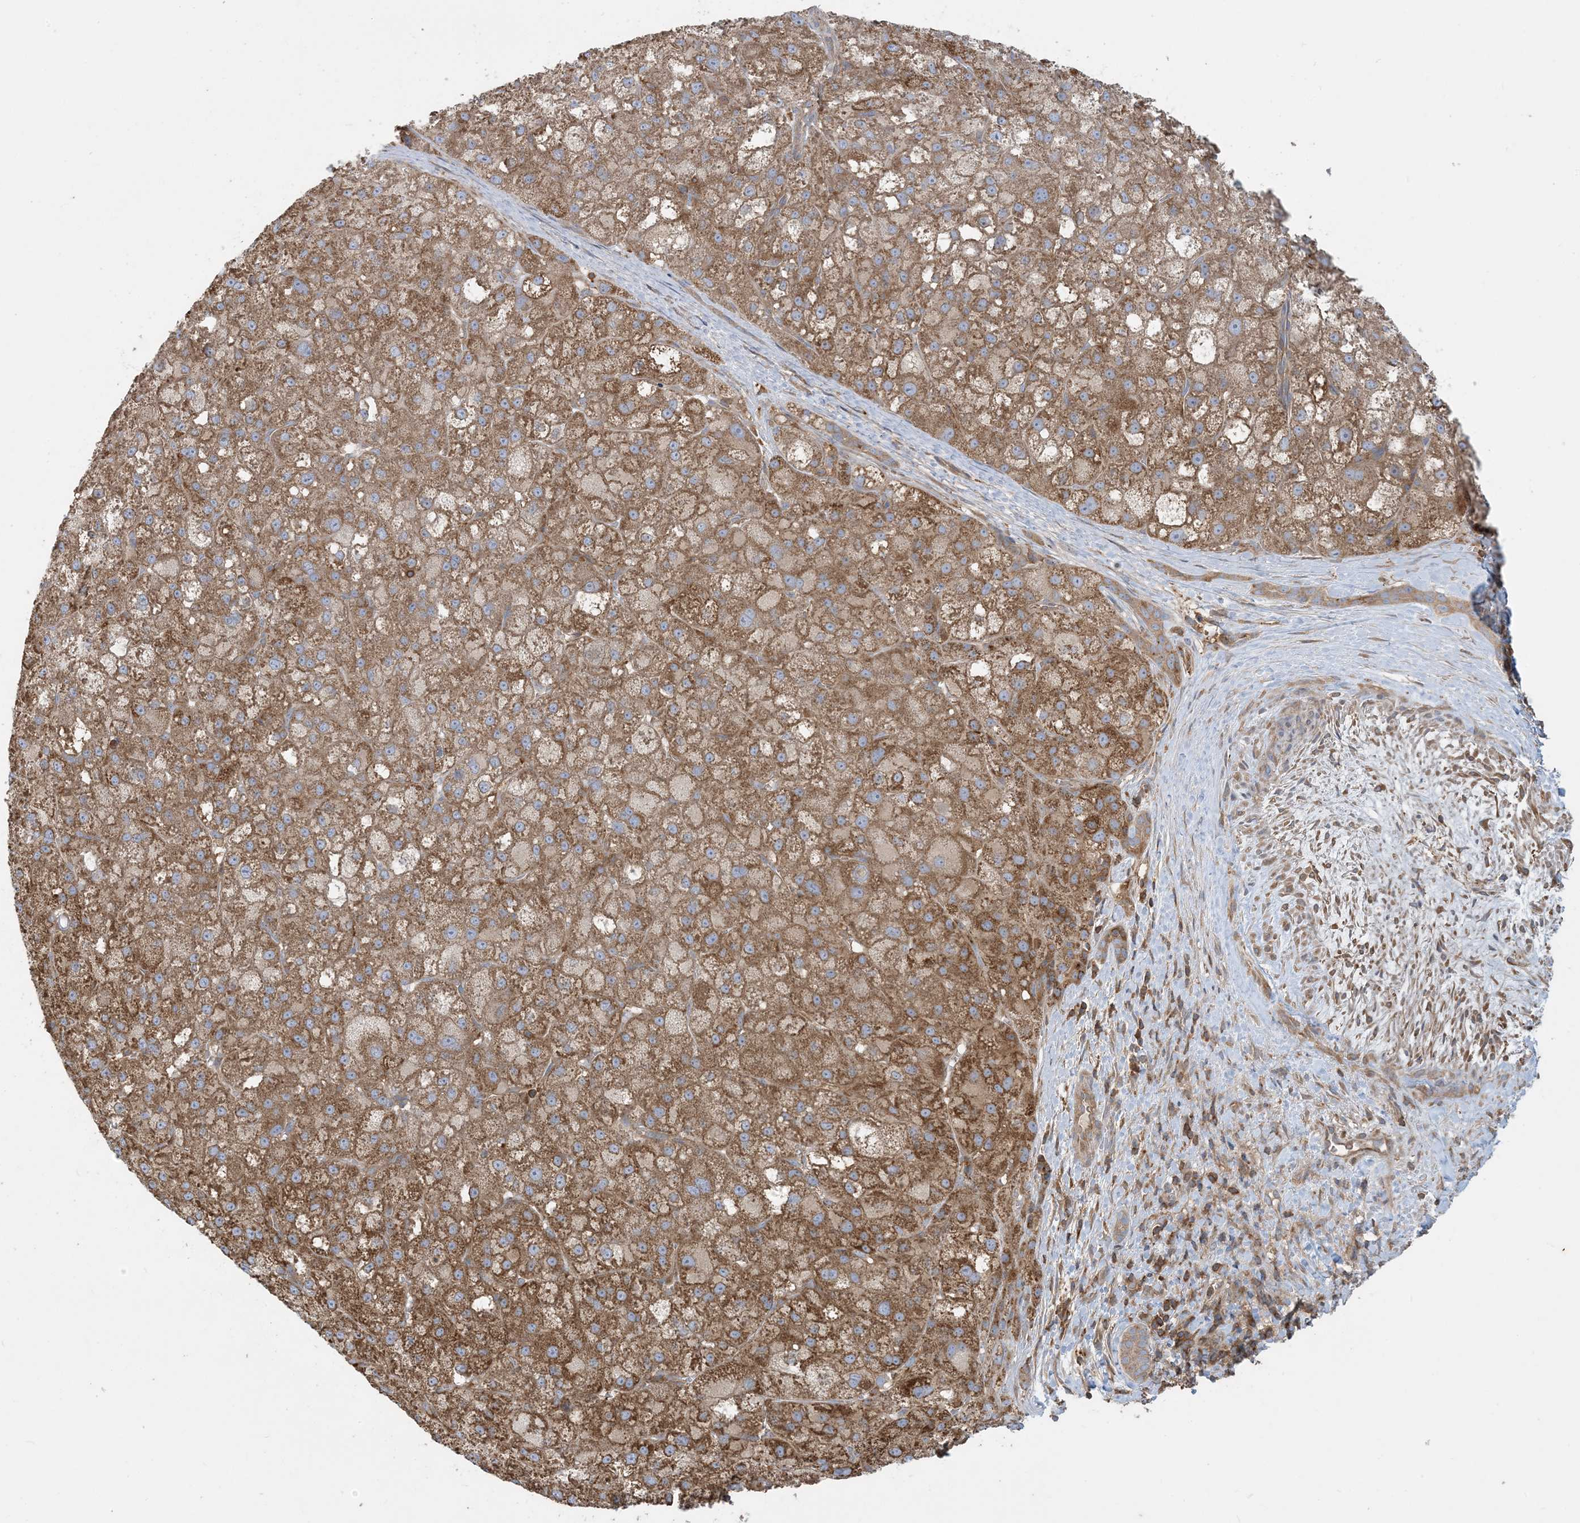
{"staining": {"intensity": "moderate", "quantity": ">75%", "location": "cytoplasmic/membranous"}, "tissue": "liver cancer", "cell_type": "Tumor cells", "image_type": "cancer", "snomed": [{"axis": "morphology", "description": "Carcinoma, Hepatocellular, NOS"}, {"axis": "topography", "description": "Liver"}], "caption": "Protein expression analysis of human liver cancer reveals moderate cytoplasmic/membranous expression in about >75% of tumor cells.", "gene": "SFMBT2", "patient": {"sex": "male", "age": 57}}